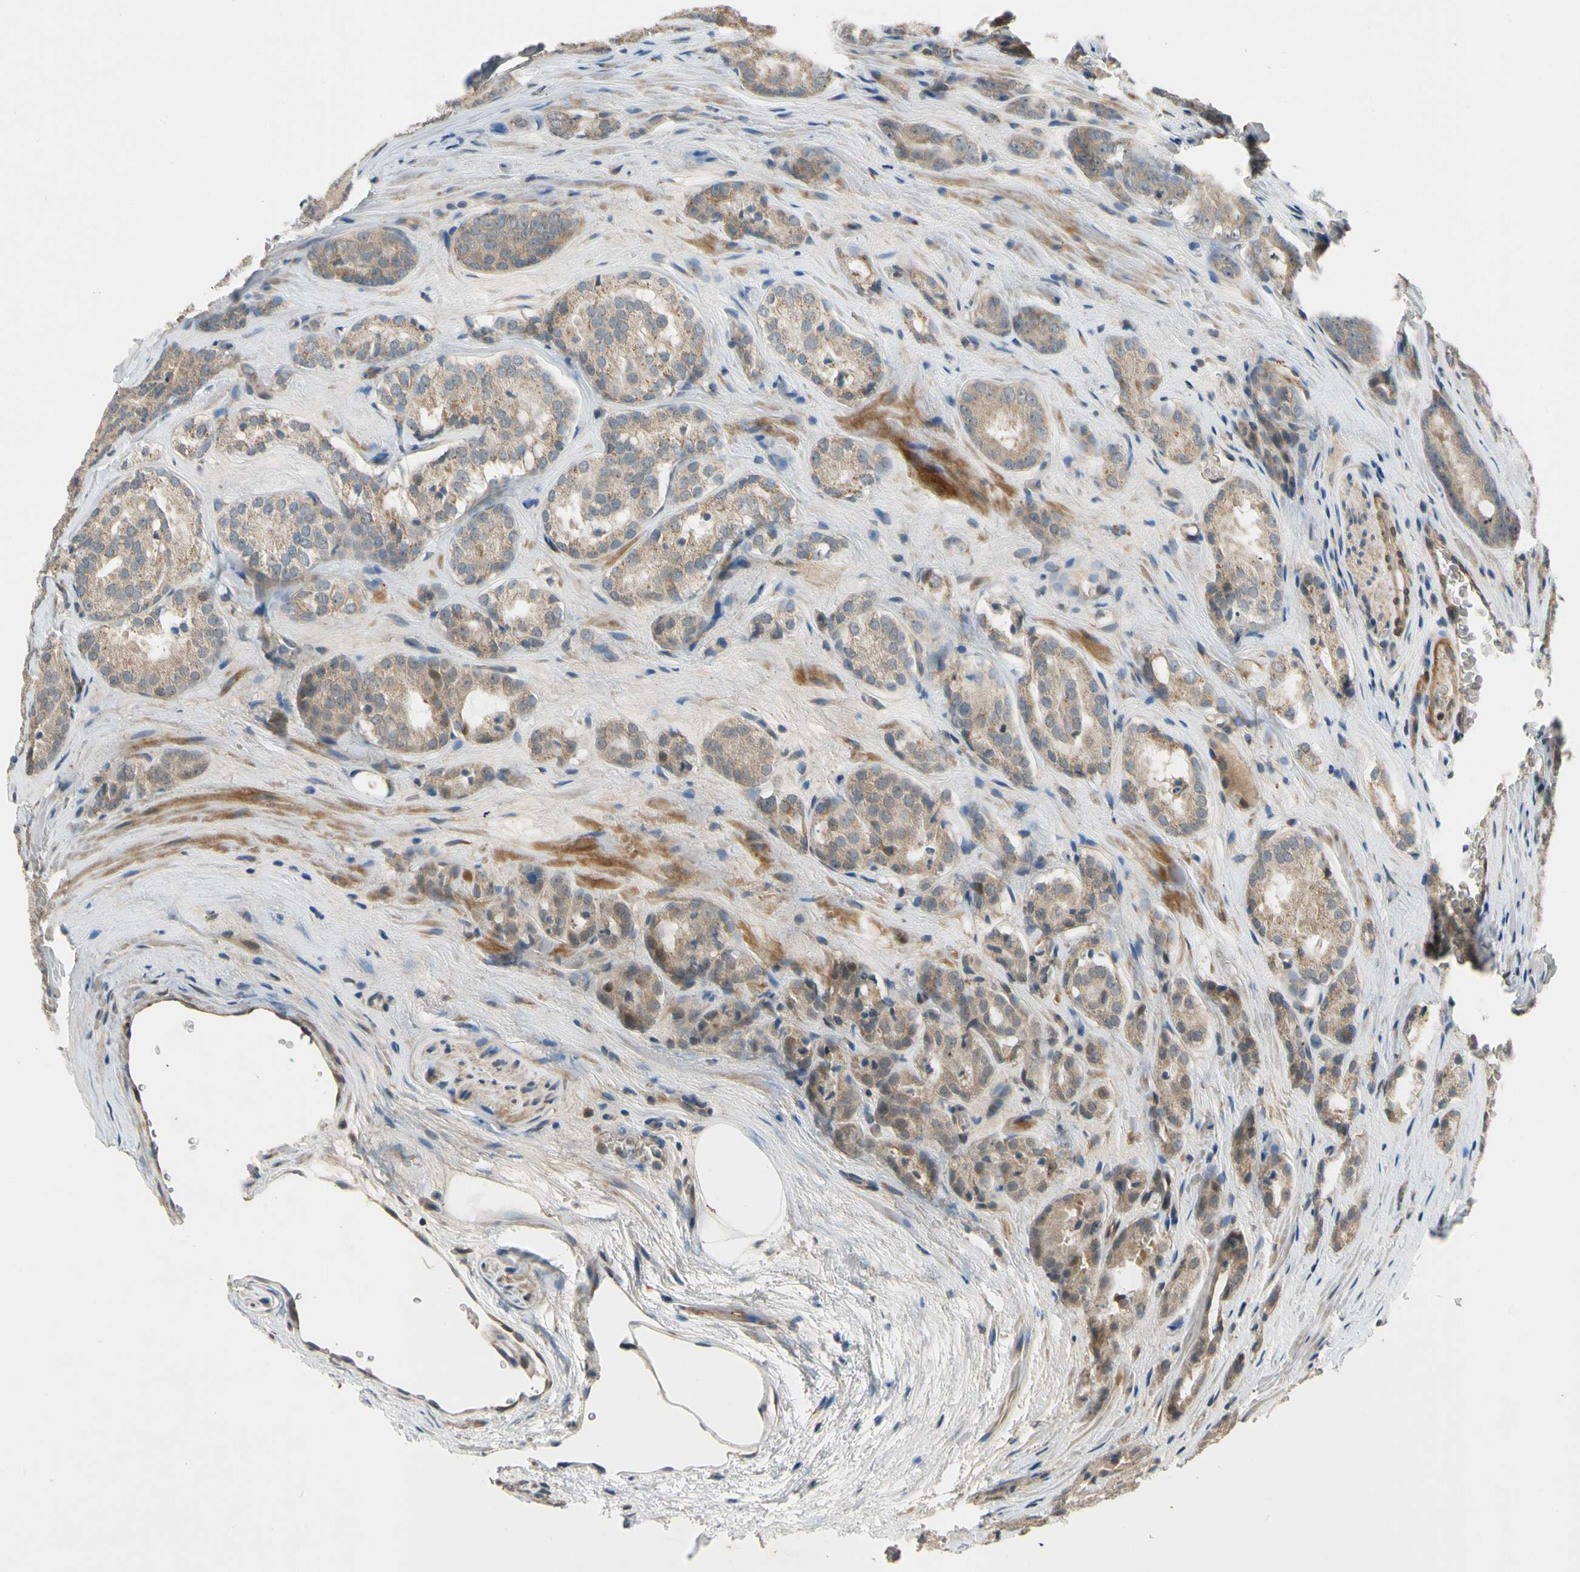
{"staining": {"intensity": "weak", "quantity": ">75%", "location": "cytoplasmic/membranous"}, "tissue": "prostate cancer", "cell_type": "Tumor cells", "image_type": "cancer", "snomed": [{"axis": "morphology", "description": "Adenocarcinoma, High grade"}, {"axis": "topography", "description": "Prostate"}], "caption": "The photomicrograph demonstrates staining of prostate cancer, revealing weak cytoplasmic/membranous protein positivity (brown color) within tumor cells.", "gene": "MST1R", "patient": {"sex": "male", "age": 64}}